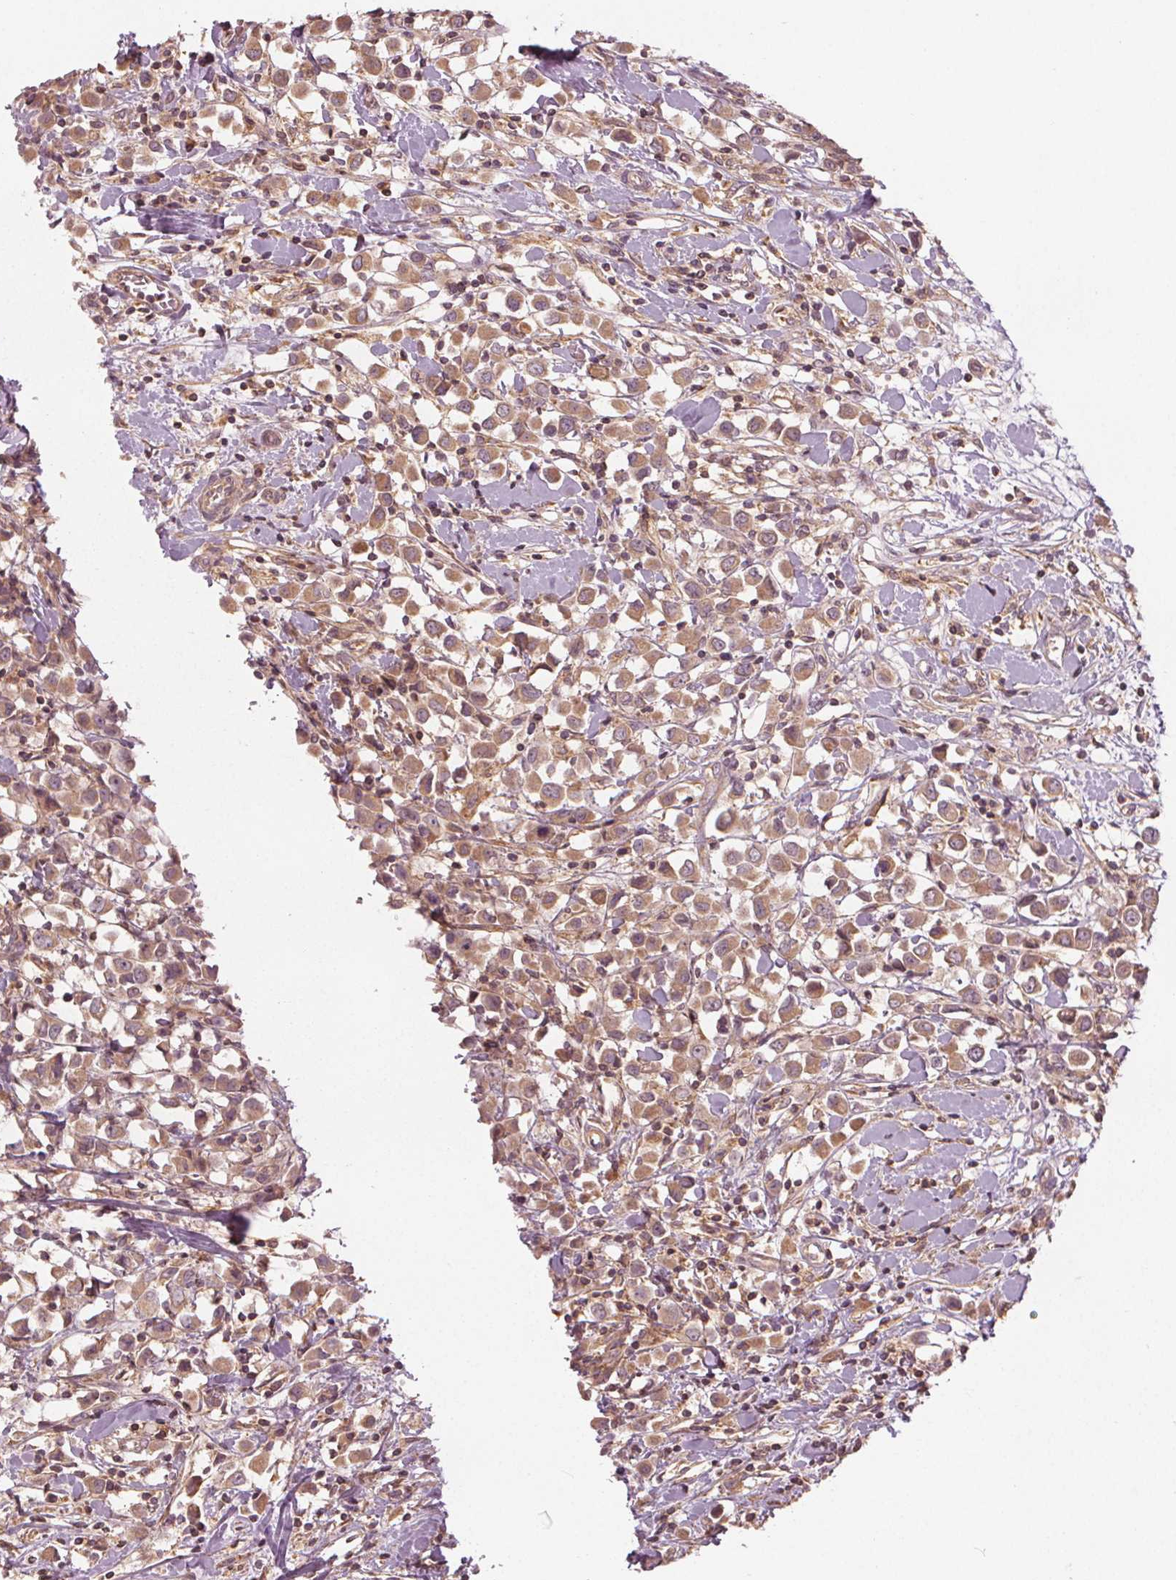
{"staining": {"intensity": "moderate", "quantity": ">75%", "location": "cytoplasmic/membranous"}, "tissue": "breast cancer", "cell_type": "Tumor cells", "image_type": "cancer", "snomed": [{"axis": "morphology", "description": "Duct carcinoma"}, {"axis": "topography", "description": "Breast"}], "caption": "IHC staining of breast cancer (infiltrating ductal carcinoma), which displays medium levels of moderate cytoplasmic/membranous expression in about >75% of tumor cells indicating moderate cytoplasmic/membranous protein staining. The staining was performed using DAB (3,3'-diaminobenzidine) (brown) for protein detection and nuclei were counterstained in hematoxylin (blue).", "gene": "GNB2", "patient": {"sex": "female", "age": 61}}